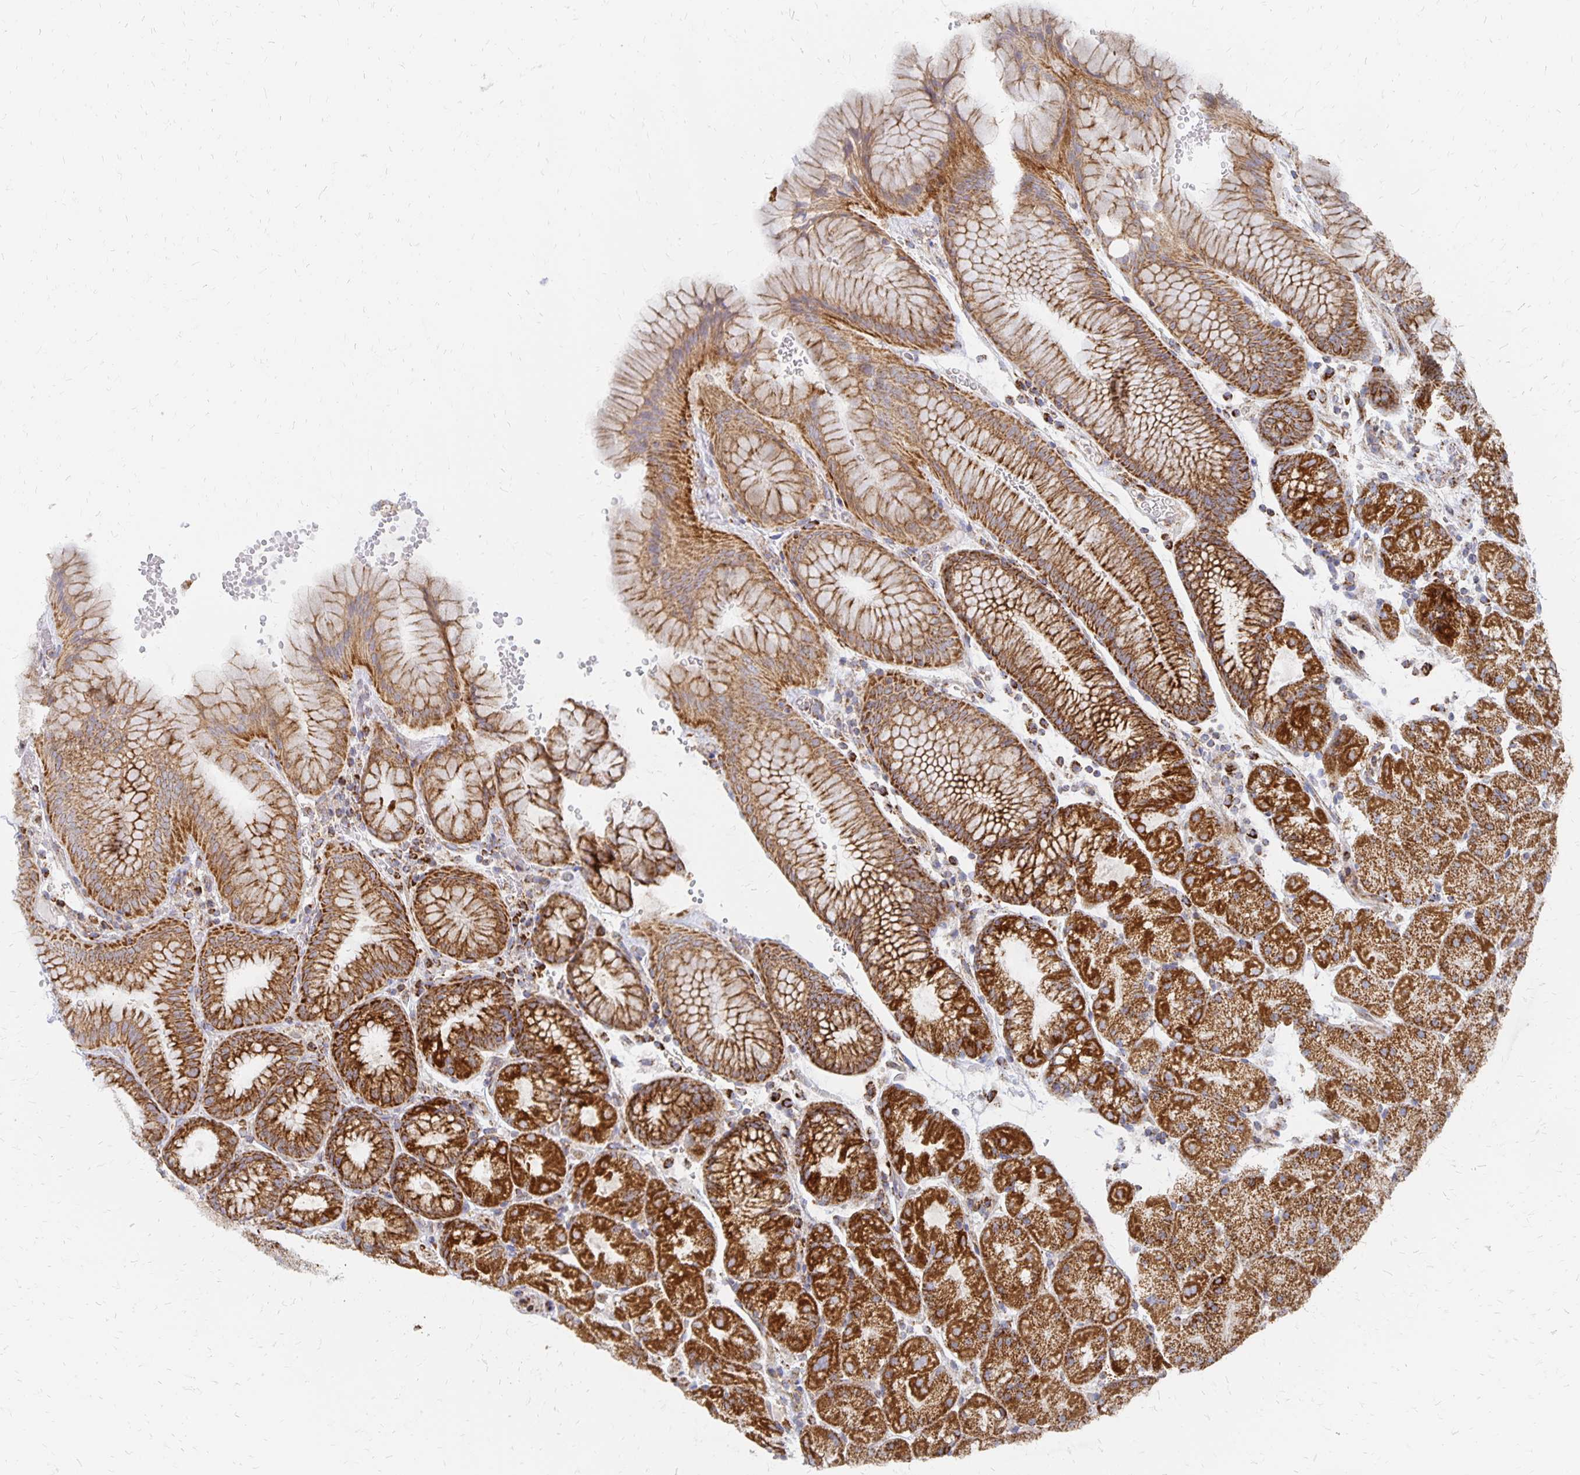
{"staining": {"intensity": "strong", "quantity": ">75%", "location": "cytoplasmic/membranous"}, "tissue": "stomach", "cell_type": "Glandular cells", "image_type": "normal", "snomed": [{"axis": "morphology", "description": "Normal tissue, NOS"}, {"axis": "topography", "description": "Stomach, upper"}, {"axis": "topography", "description": "Stomach"}], "caption": "Immunohistochemical staining of benign stomach reveals >75% levels of strong cytoplasmic/membranous protein staining in approximately >75% of glandular cells. The staining is performed using DAB brown chromogen to label protein expression. The nuclei are counter-stained blue using hematoxylin.", "gene": "STOML2", "patient": {"sex": "male", "age": 76}}